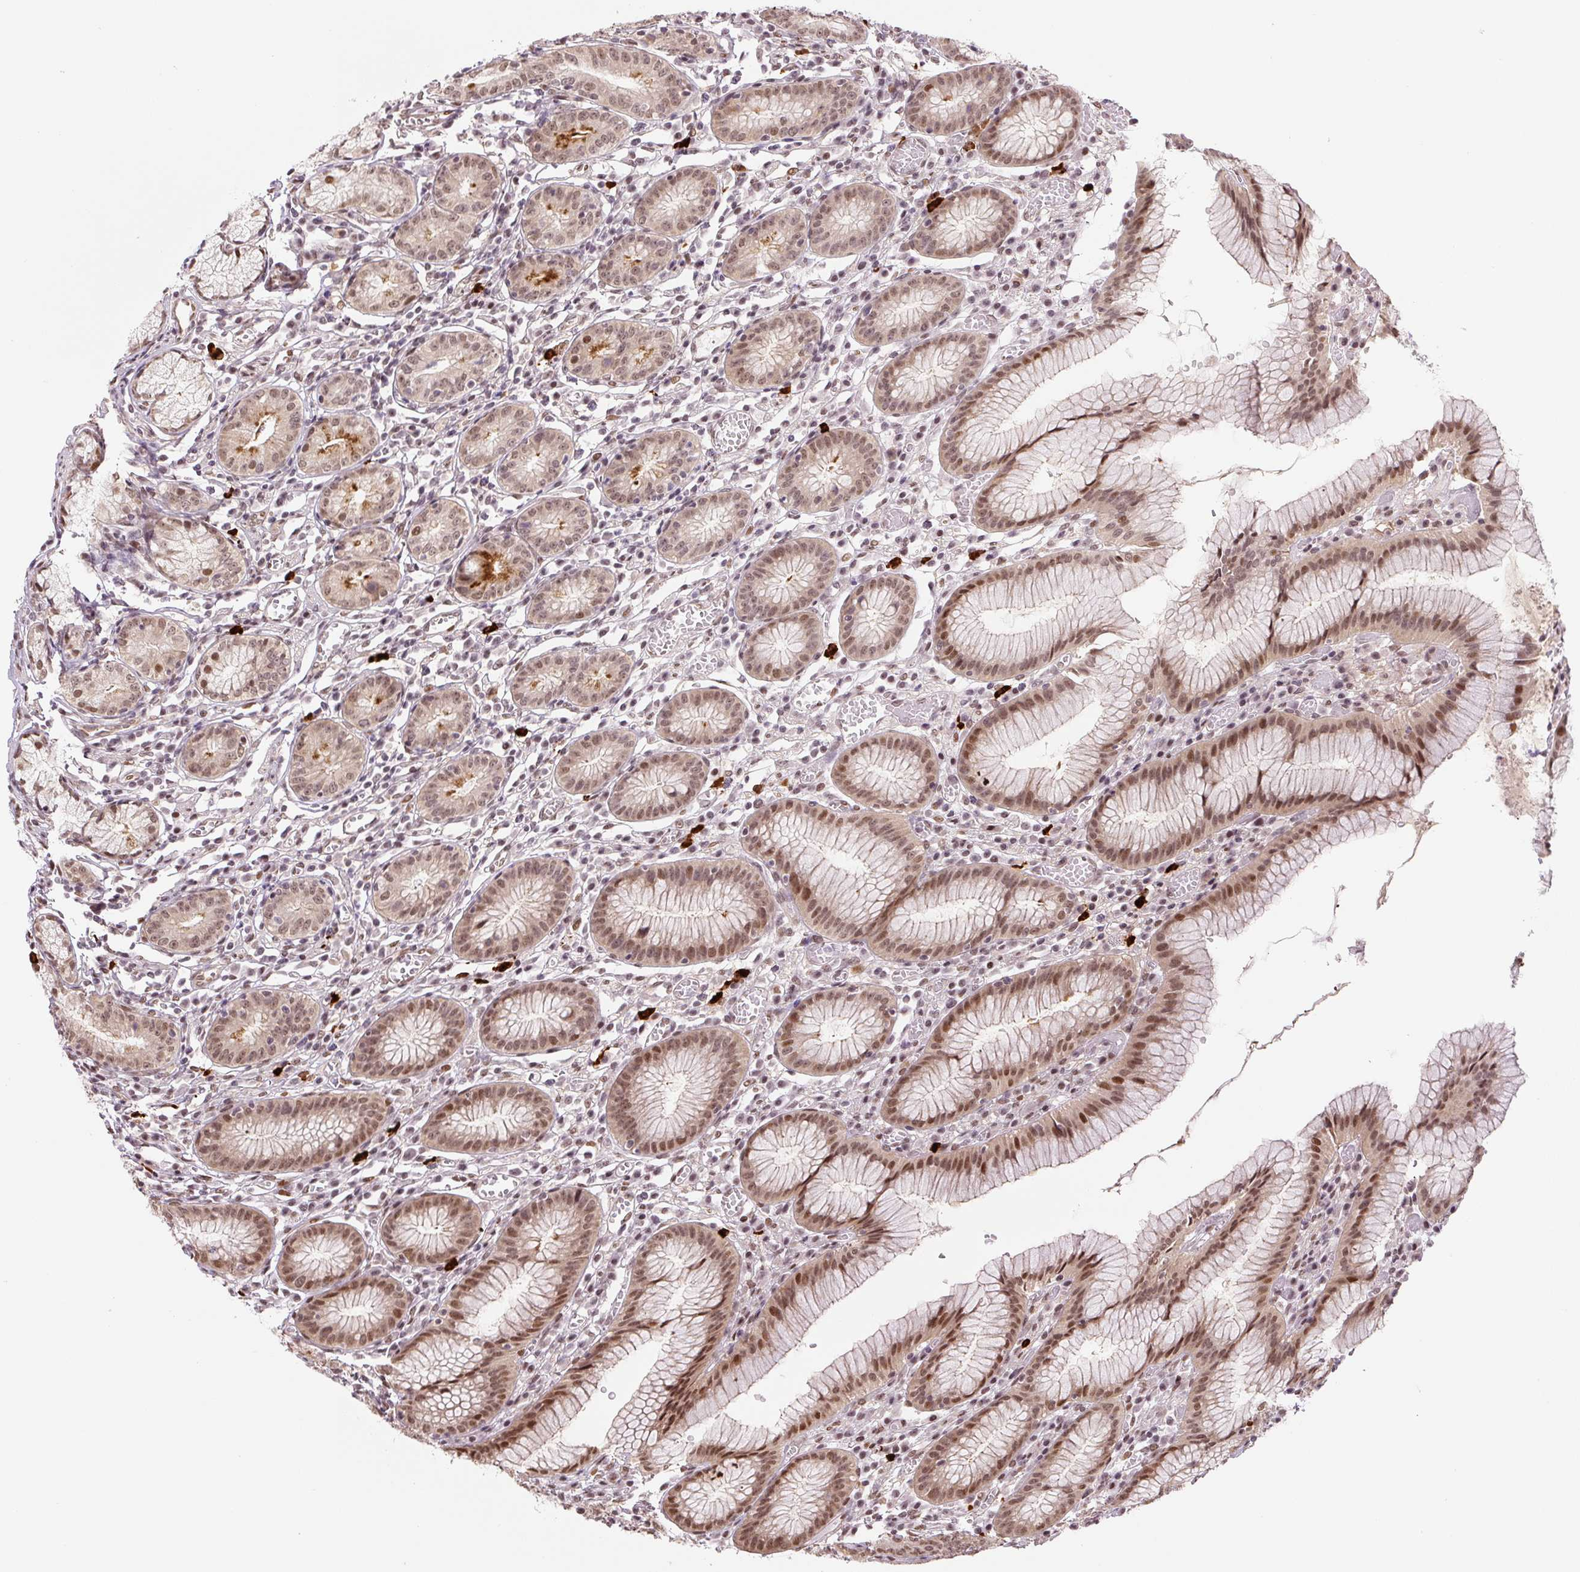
{"staining": {"intensity": "moderate", "quantity": ">75%", "location": "nuclear"}, "tissue": "stomach", "cell_type": "Glandular cells", "image_type": "normal", "snomed": [{"axis": "morphology", "description": "Normal tissue, NOS"}, {"axis": "topography", "description": "Stomach"}], "caption": "This micrograph exhibits IHC staining of normal human stomach, with medium moderate nuclear staining in approximately >75% of glandular cells.", "gene": "TCFL5", "patient": {"sex": "male", "age": 55}}